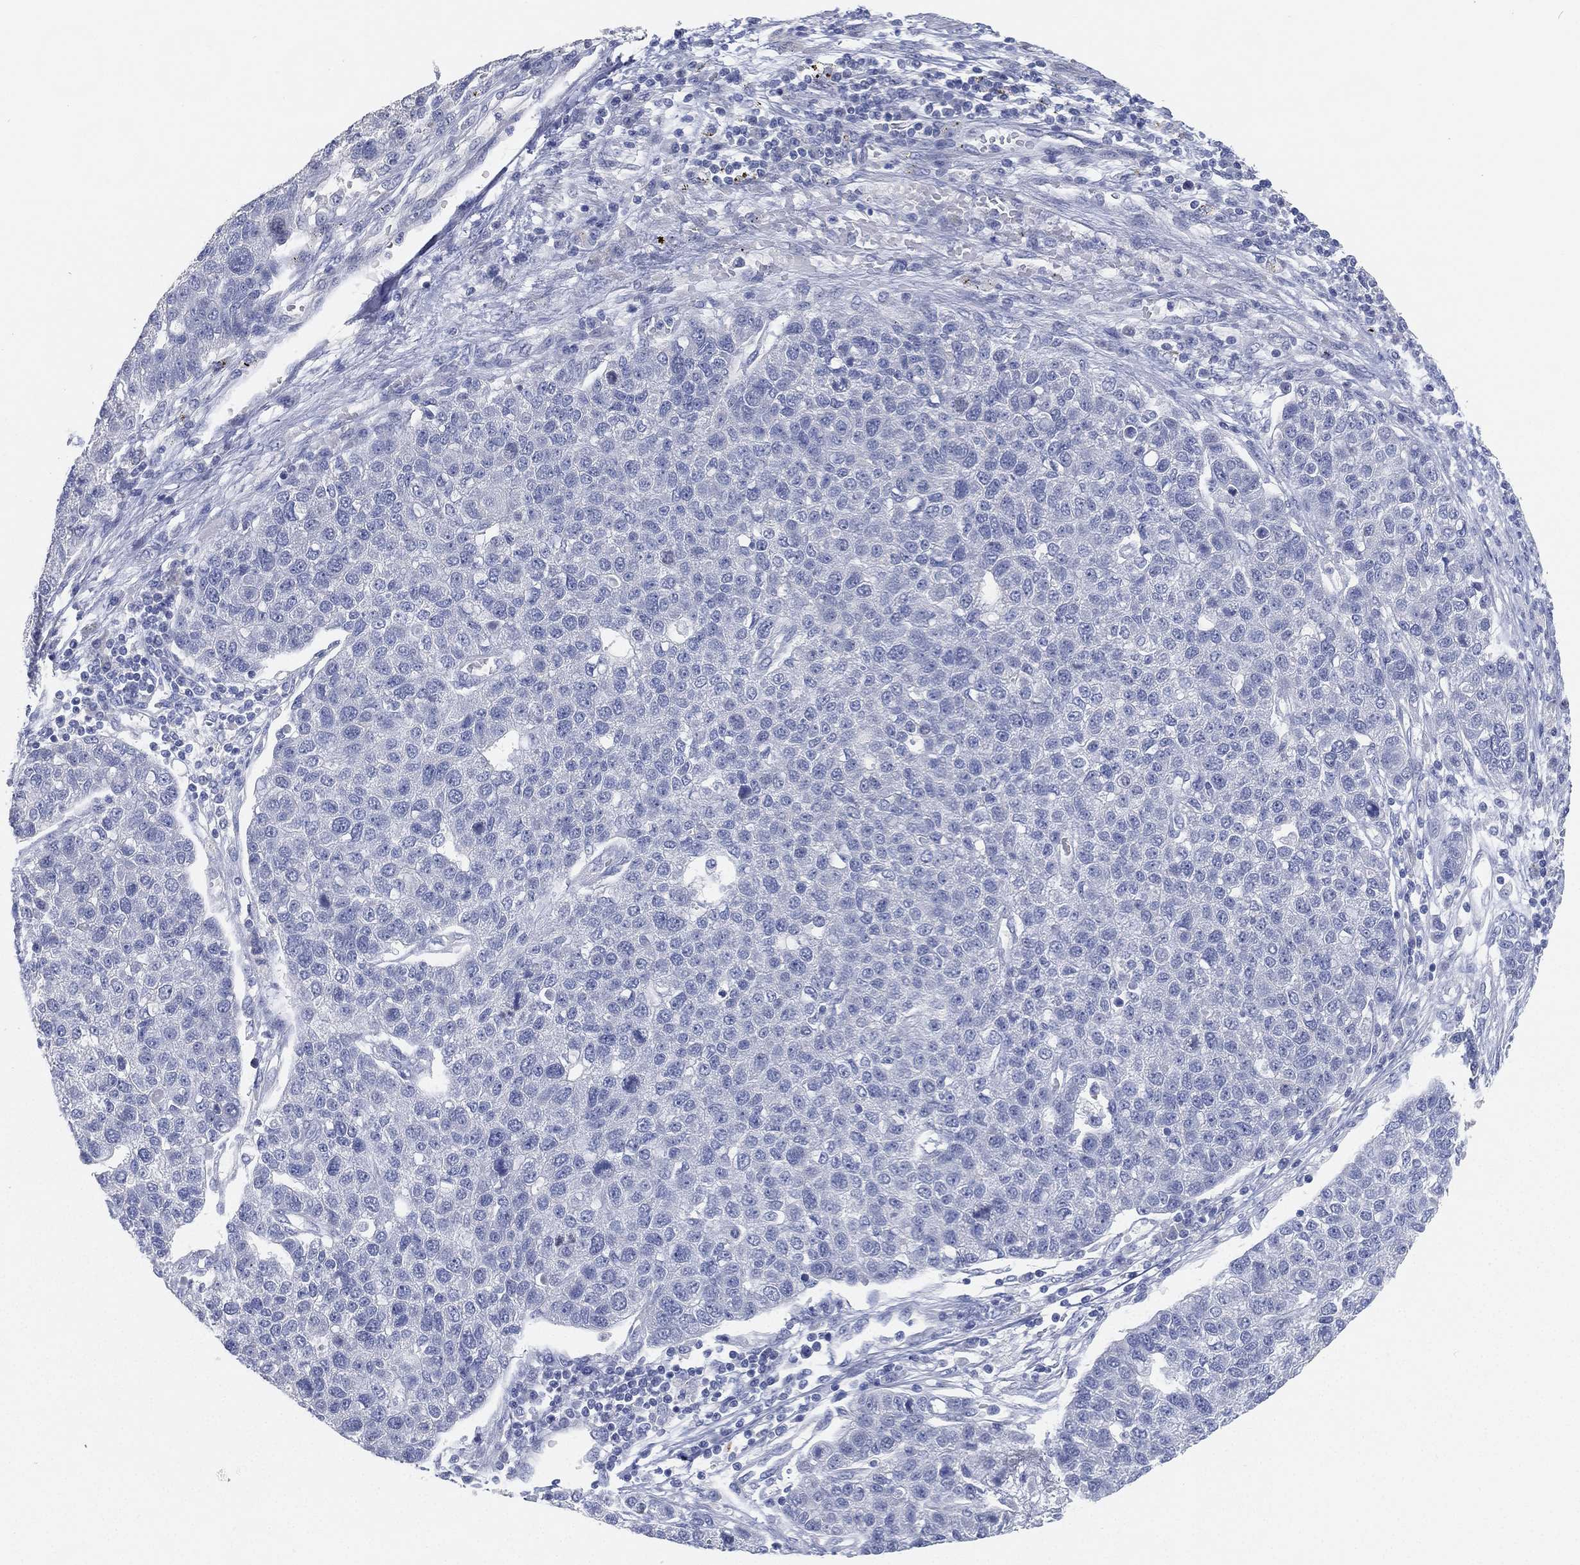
{"staining": {"intensity": "negative", "quantity": "none", "location": "none"}, "tissue": "pancreatic cancer", "cell_type": "Tumor cells", "image_type": "cancer", "snomed": [{"axis": "morphology", "description": "Adenocarcinoma, NOS"}, {"axis": "topography", "description": "Pancreas"}], "caption": "A photomicrograph of pancreatic adenocarcinoma stained for a protein exhibits no brown staining in tumor cells.", "gene": "FAM187B", "patient": {"sex": "female", "age": 61}}